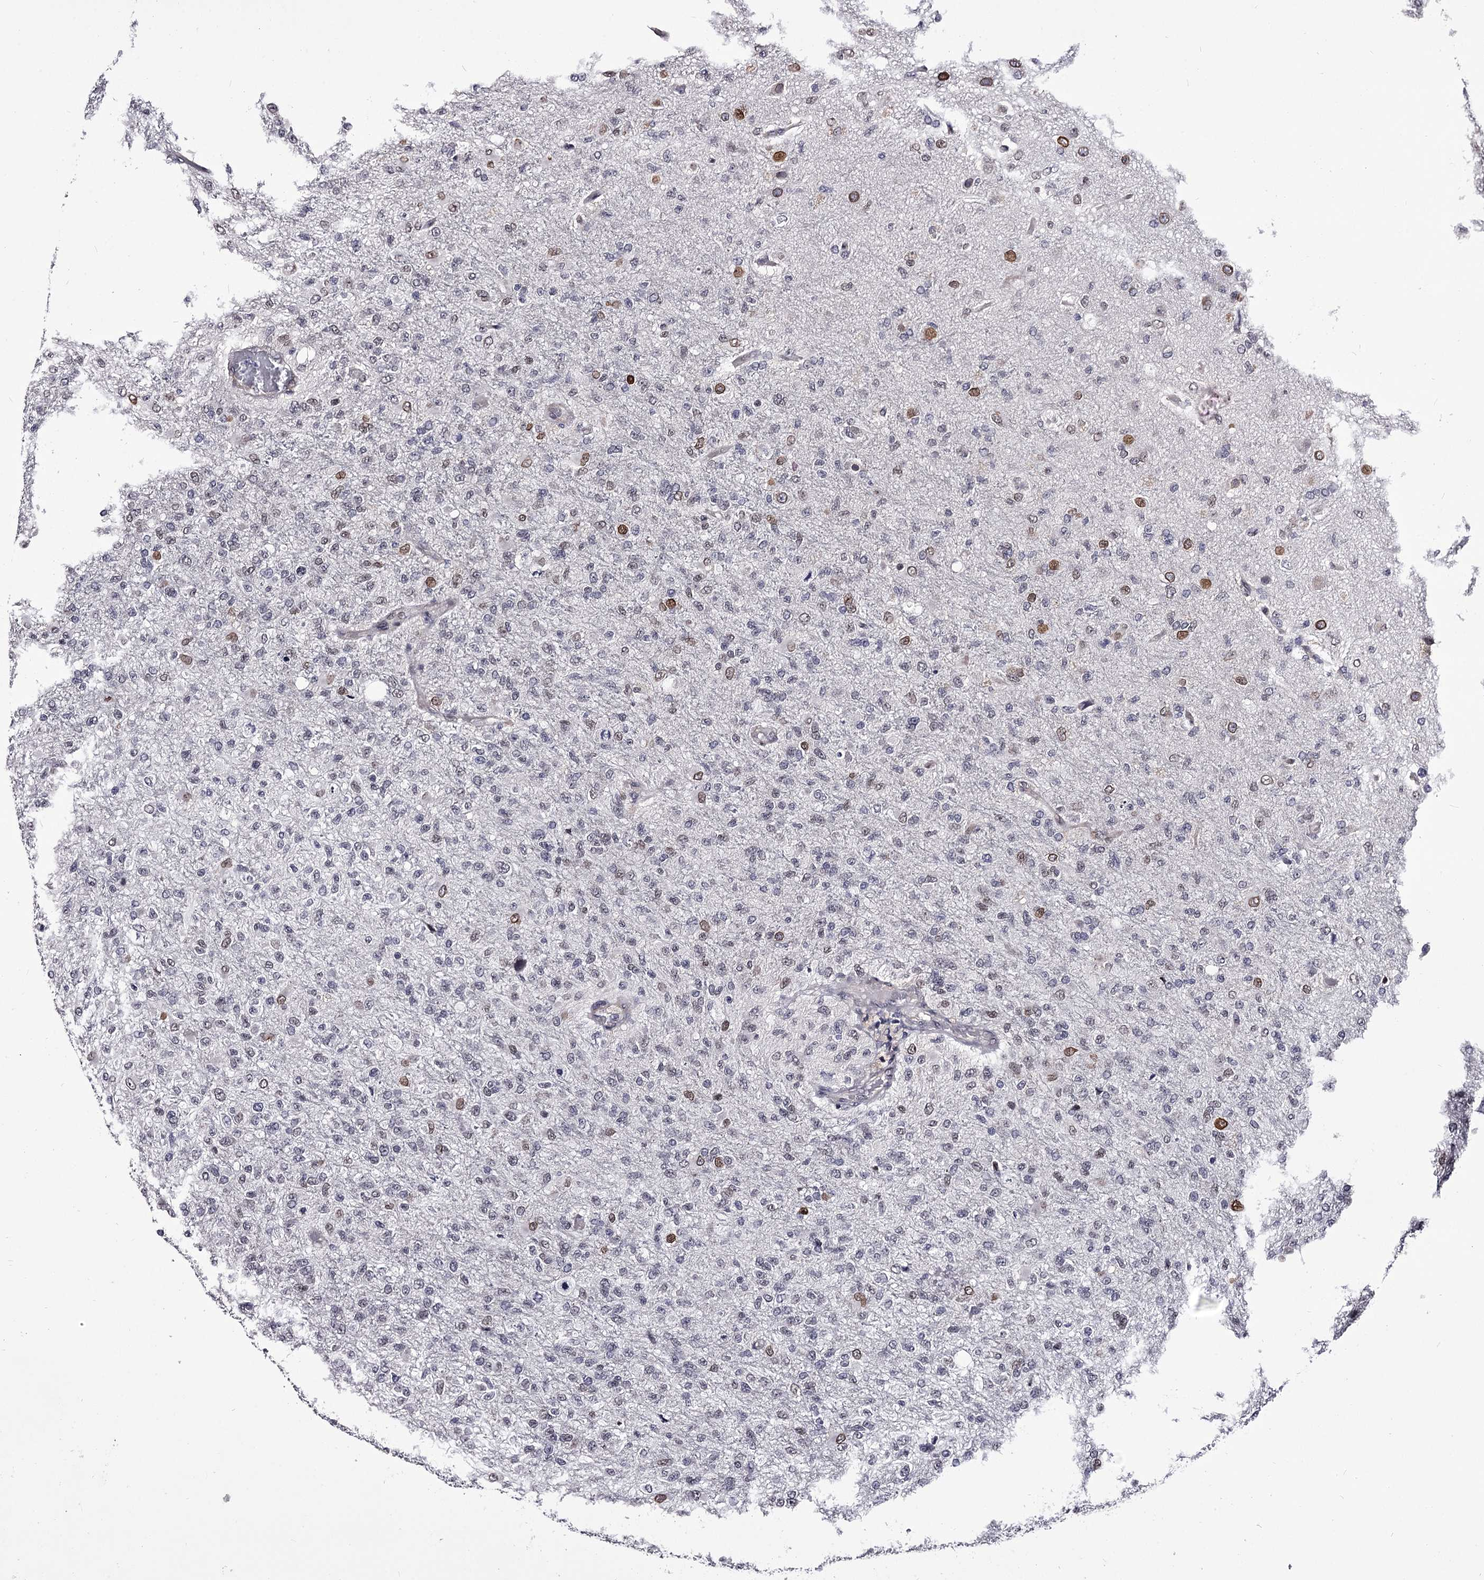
{"staining": {"intensity": "negative", "quantity": "none", "location": "none"}, "tissue": "glioma", "cell_type": "Tumor cells", "image_type": "cancer", "snomed": [{"axis": "morphology", "description": "Glioma, malignant, High grade"}, {"axis": "topography", "description": "Brain"}], "caption": "Photomicrograph shows no significant protein staining in tumor cells of glioma.", "gene": "OVOL2", "patient": {"sex": "female", "age": 74}}